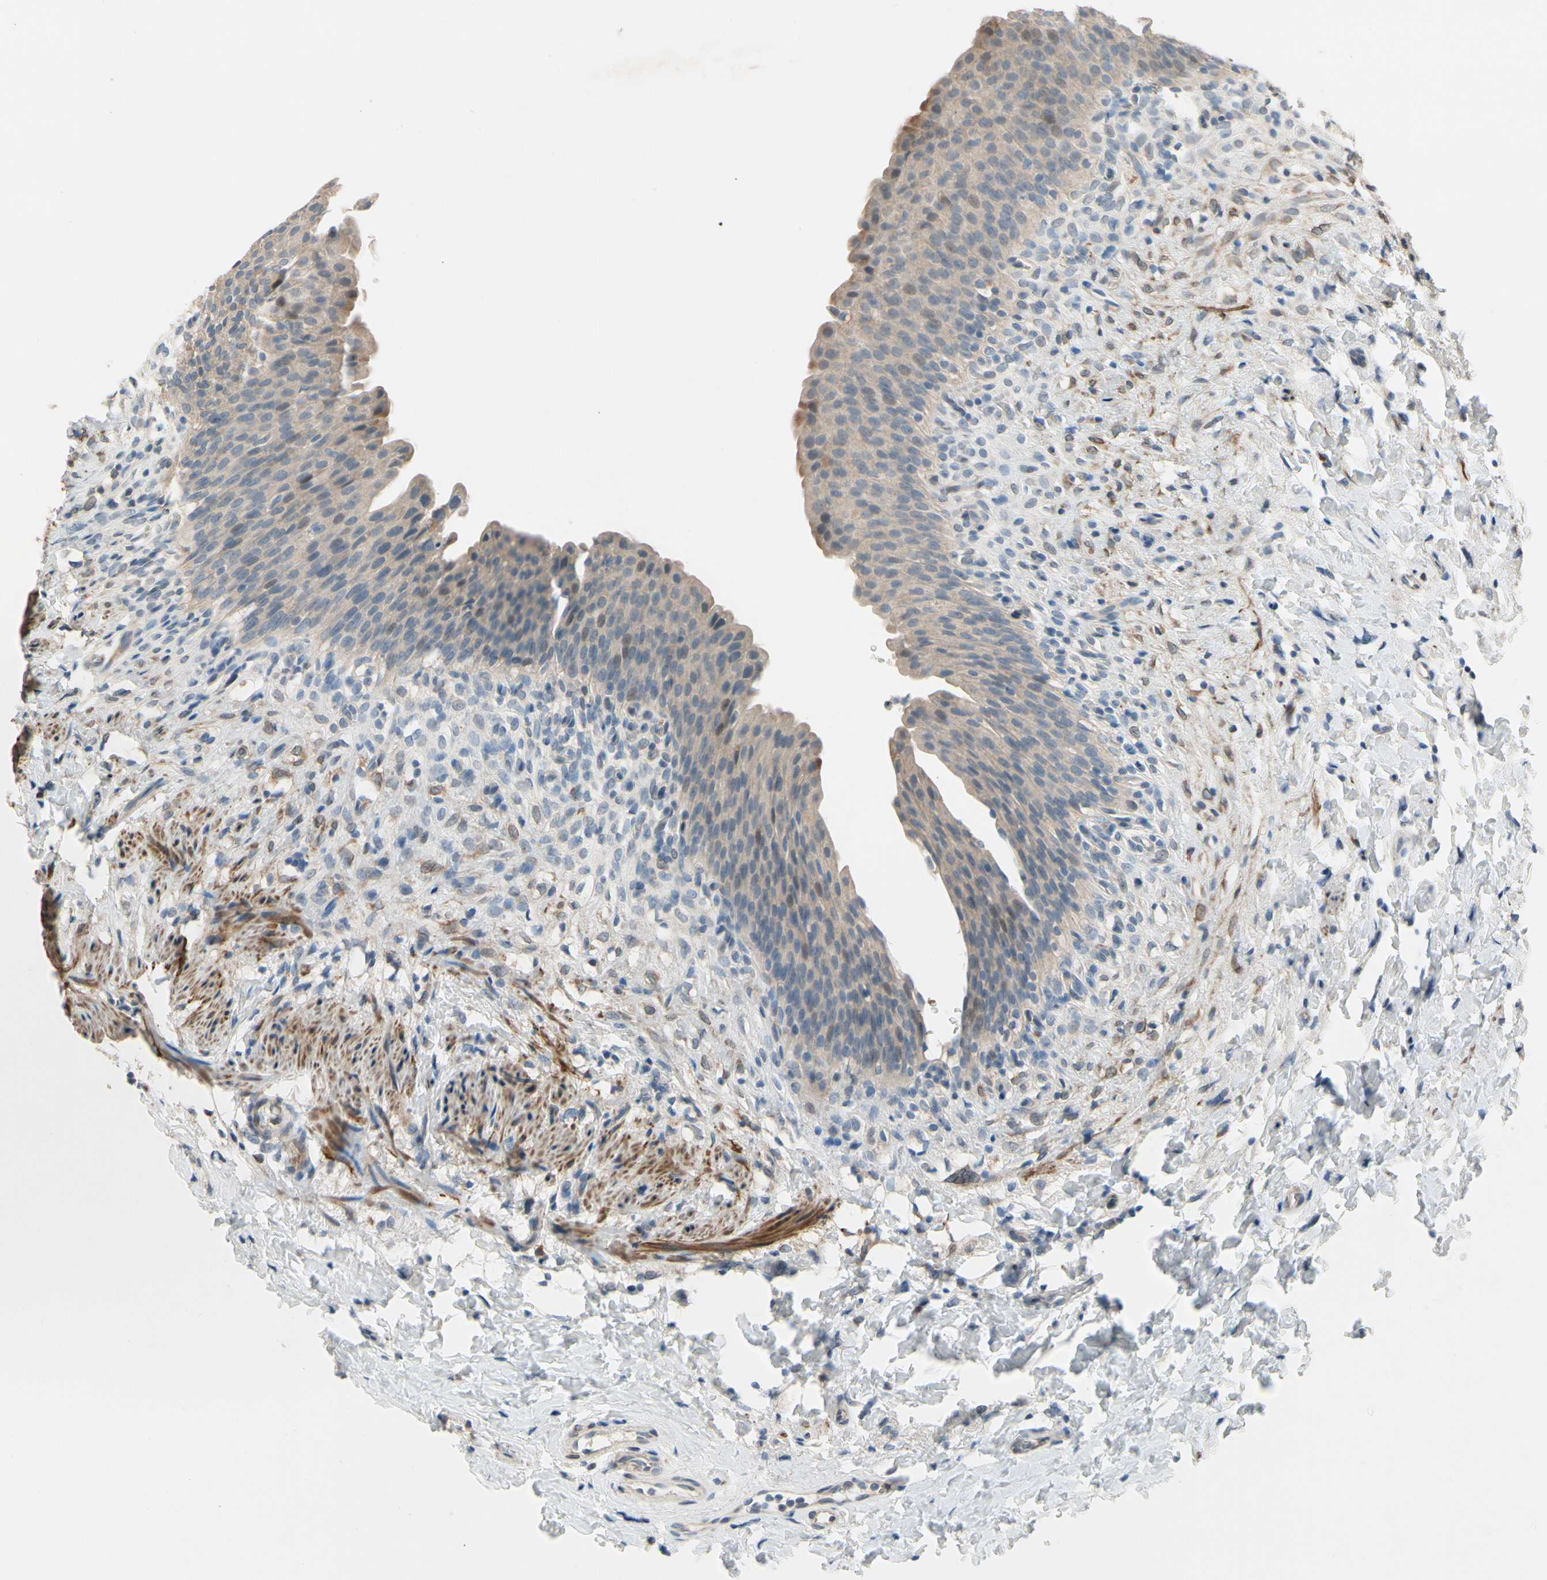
{"staining": {"intensity": "negative", "quantity": "none", "location": "none"}, "tissue": "urinary bladder", "cell_type": "Urothelial cells", "image_type": "normal", "snomed": [{"axis": "morphology", "description": "Normal tissue, NOS"}, {"axis": "topography", "description": "Urinary bladder"}], "caption": "Normal urinary bladder was stained to show a protein in brown. There is no significant staining in urothelial cells.", "gene": "SLC27A6", "patient": {"sex": "female", "age": 79}}